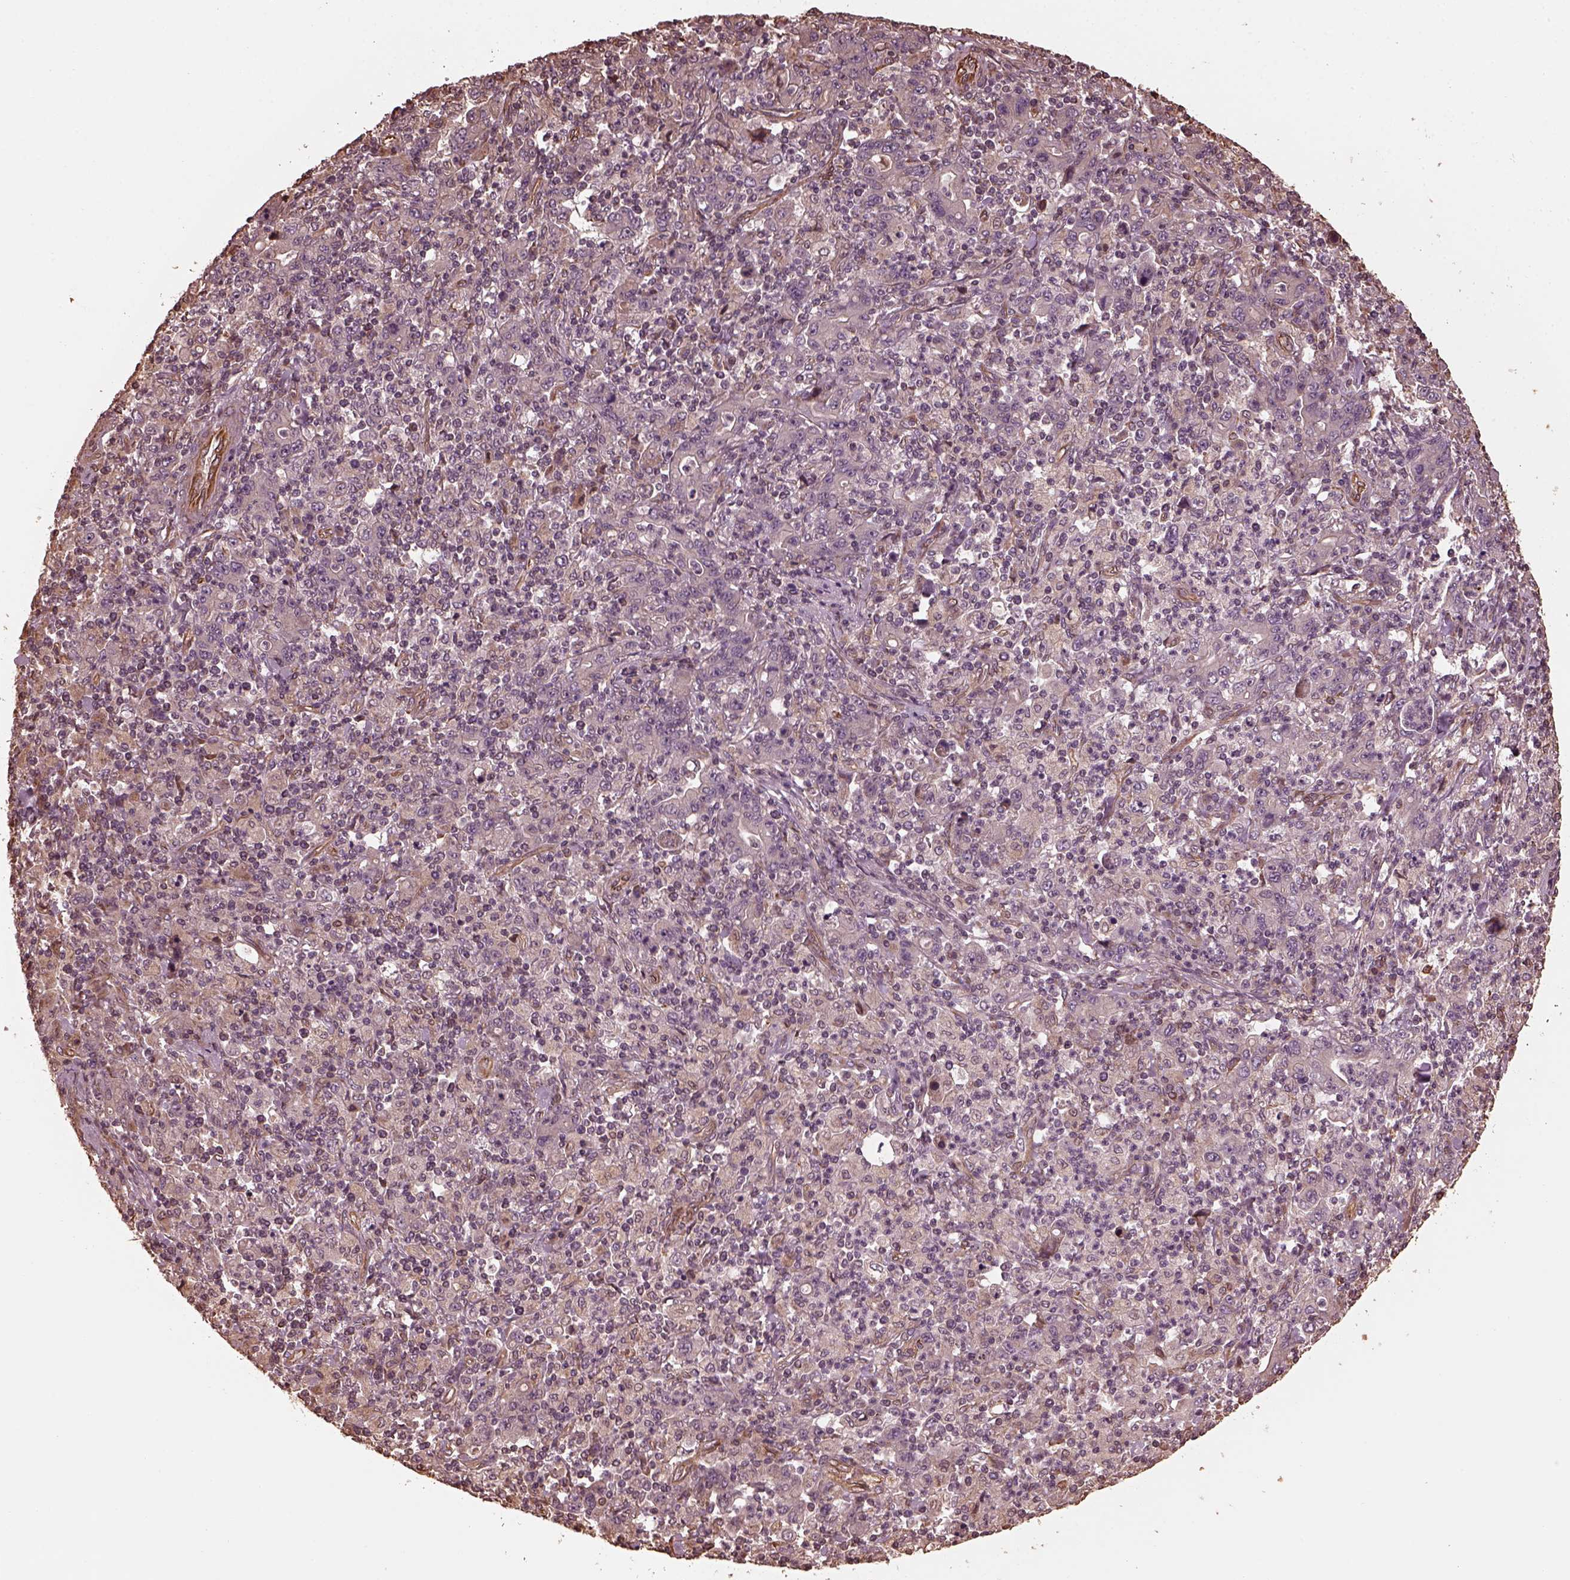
{"staining": {"intensity": "weak", "quantity": "<25%", "location": "cytoplasmic/membranous"}, "tissue": "stomach cancer", "cell_type": "Tumor cells", "image_type": "cancer", "snomed": [{"axis": "morphology", "description": "Adenocarcinoma, NOS"}, {"axis": "topography", "description": "Stomach, upper"}], "caption": "Stomach adenocarcinoma was stained to show a protein in brown. There is no significant staining in tumor cells. (Brightfield microscopy of DAB (3,3'-diaminobenzidine) immunohistochemistry (IHC) at high magnification).", "gene": "GTPBP1", "patient": {"sex": "male", "age": 69}}